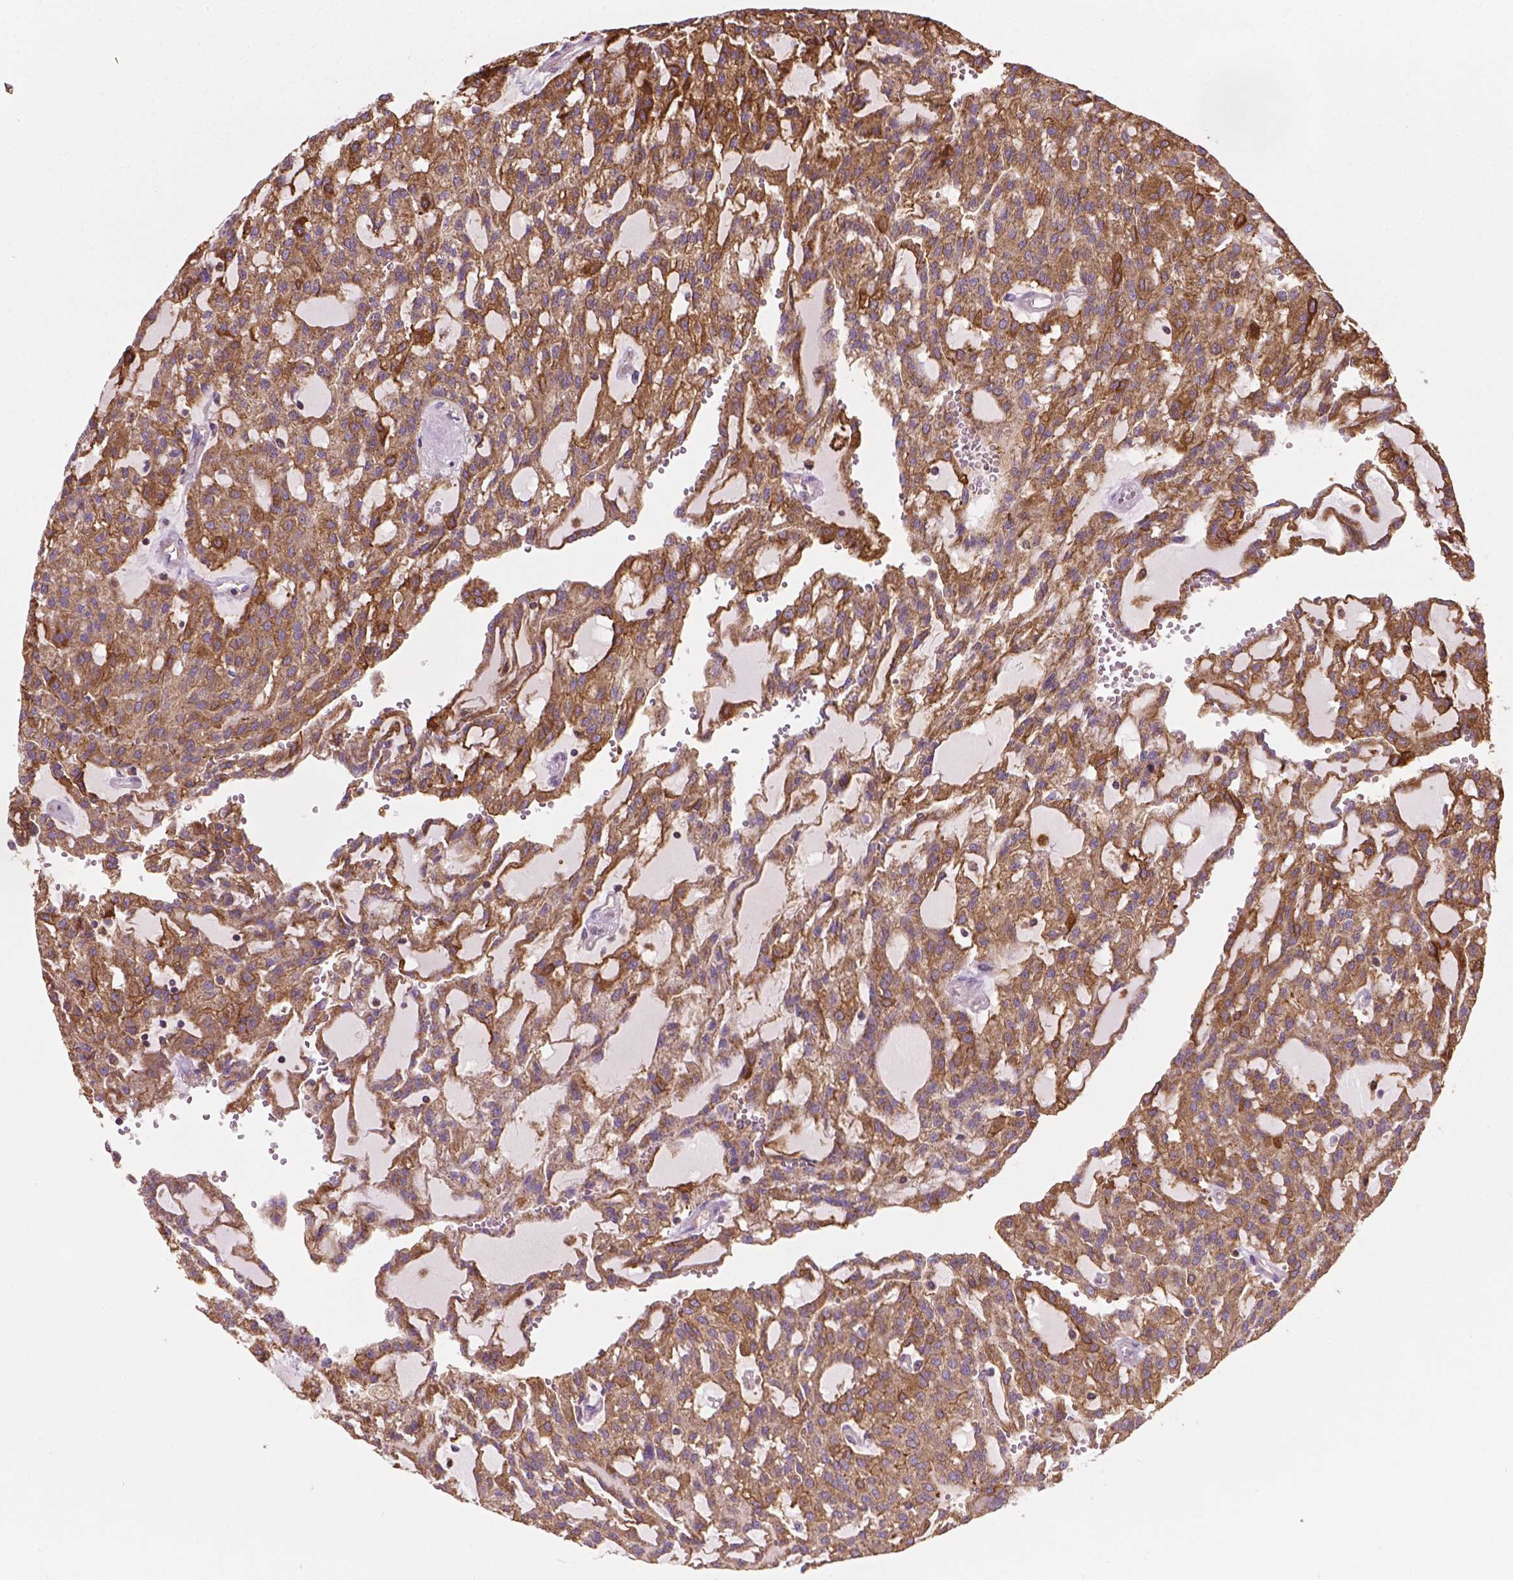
{"staining": {"intensity": "strong", "quantity": ">75%", "location": "cytoplasmic/membranous"}, "tissue": "renal cancer", "cell_type": "Tumor cells", "image_type": "cancer", "snomed": [{"axis": "morphology", "description": "Adenocarcinoma, NOS"}, {"axis": "topography", "description": "Kidney"}], "caption": "An IHC micrograph of neoplastic tissue is shown. Protein staining in brown labels strong cytoplasmic/membranous positivity in renal cancer within tumor cells.", "gene": "TCAF1", "patient": {"sex": "male", "age": 63}}